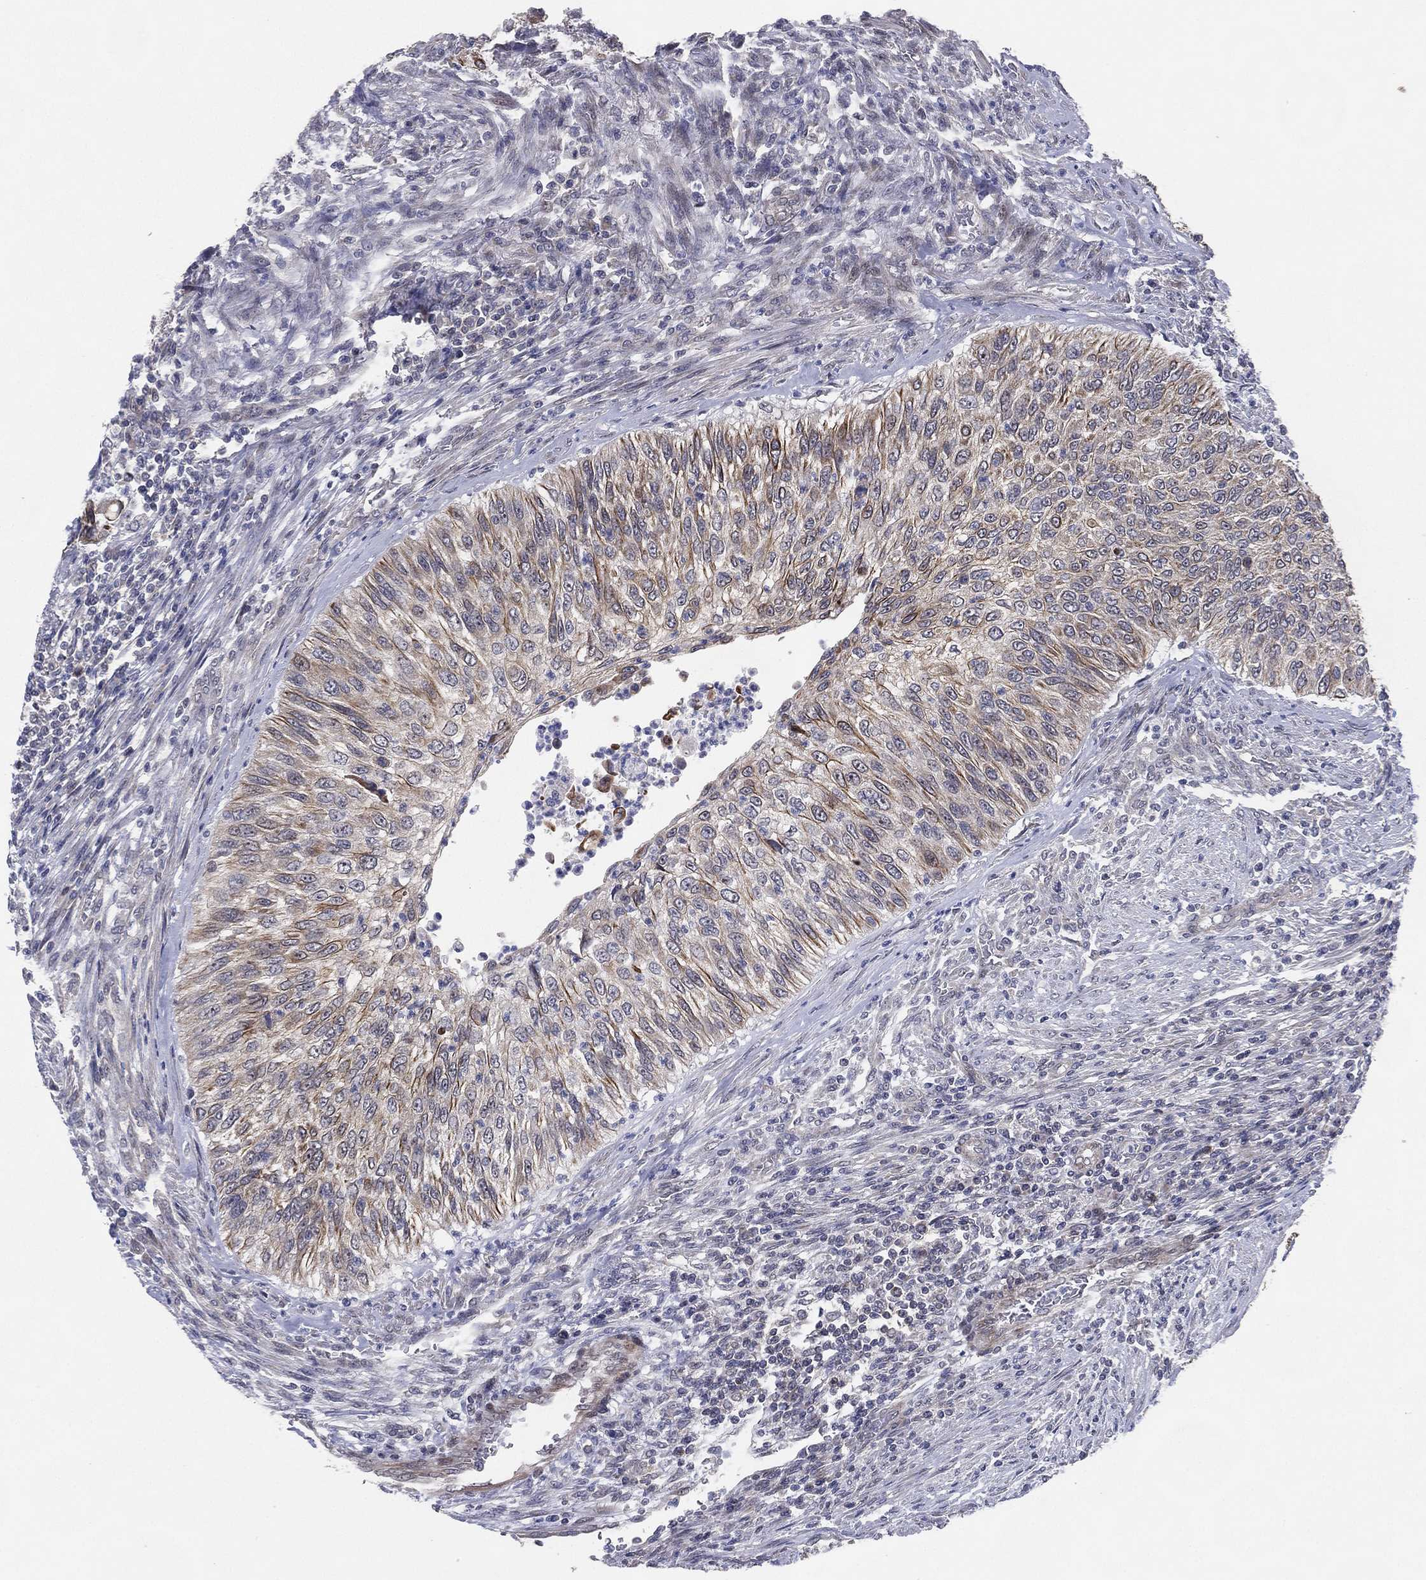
{"staining": {"intensity": "moderate", "quantity": "<25%", "location": "cytoplasmic/membranous"}, "tissue": "urothelial cancer", "cell_type": "Tumor cells", "image_type": "cancer", "snomed": [{"axis": "morphology", "description": "Urothelial carcinoma, High grade"}, {"axis": "topography", "description": "Urinary bladder"}], "caption": "Immunohistochemical staining of human urothelial carcinoma (high-grade) reveals low levels of moderate cytoplasmic/membranous staining in approximately <25% of tumor cells.", "gene": "KAT14", "patient": {"sex": "female", "age": 60}}